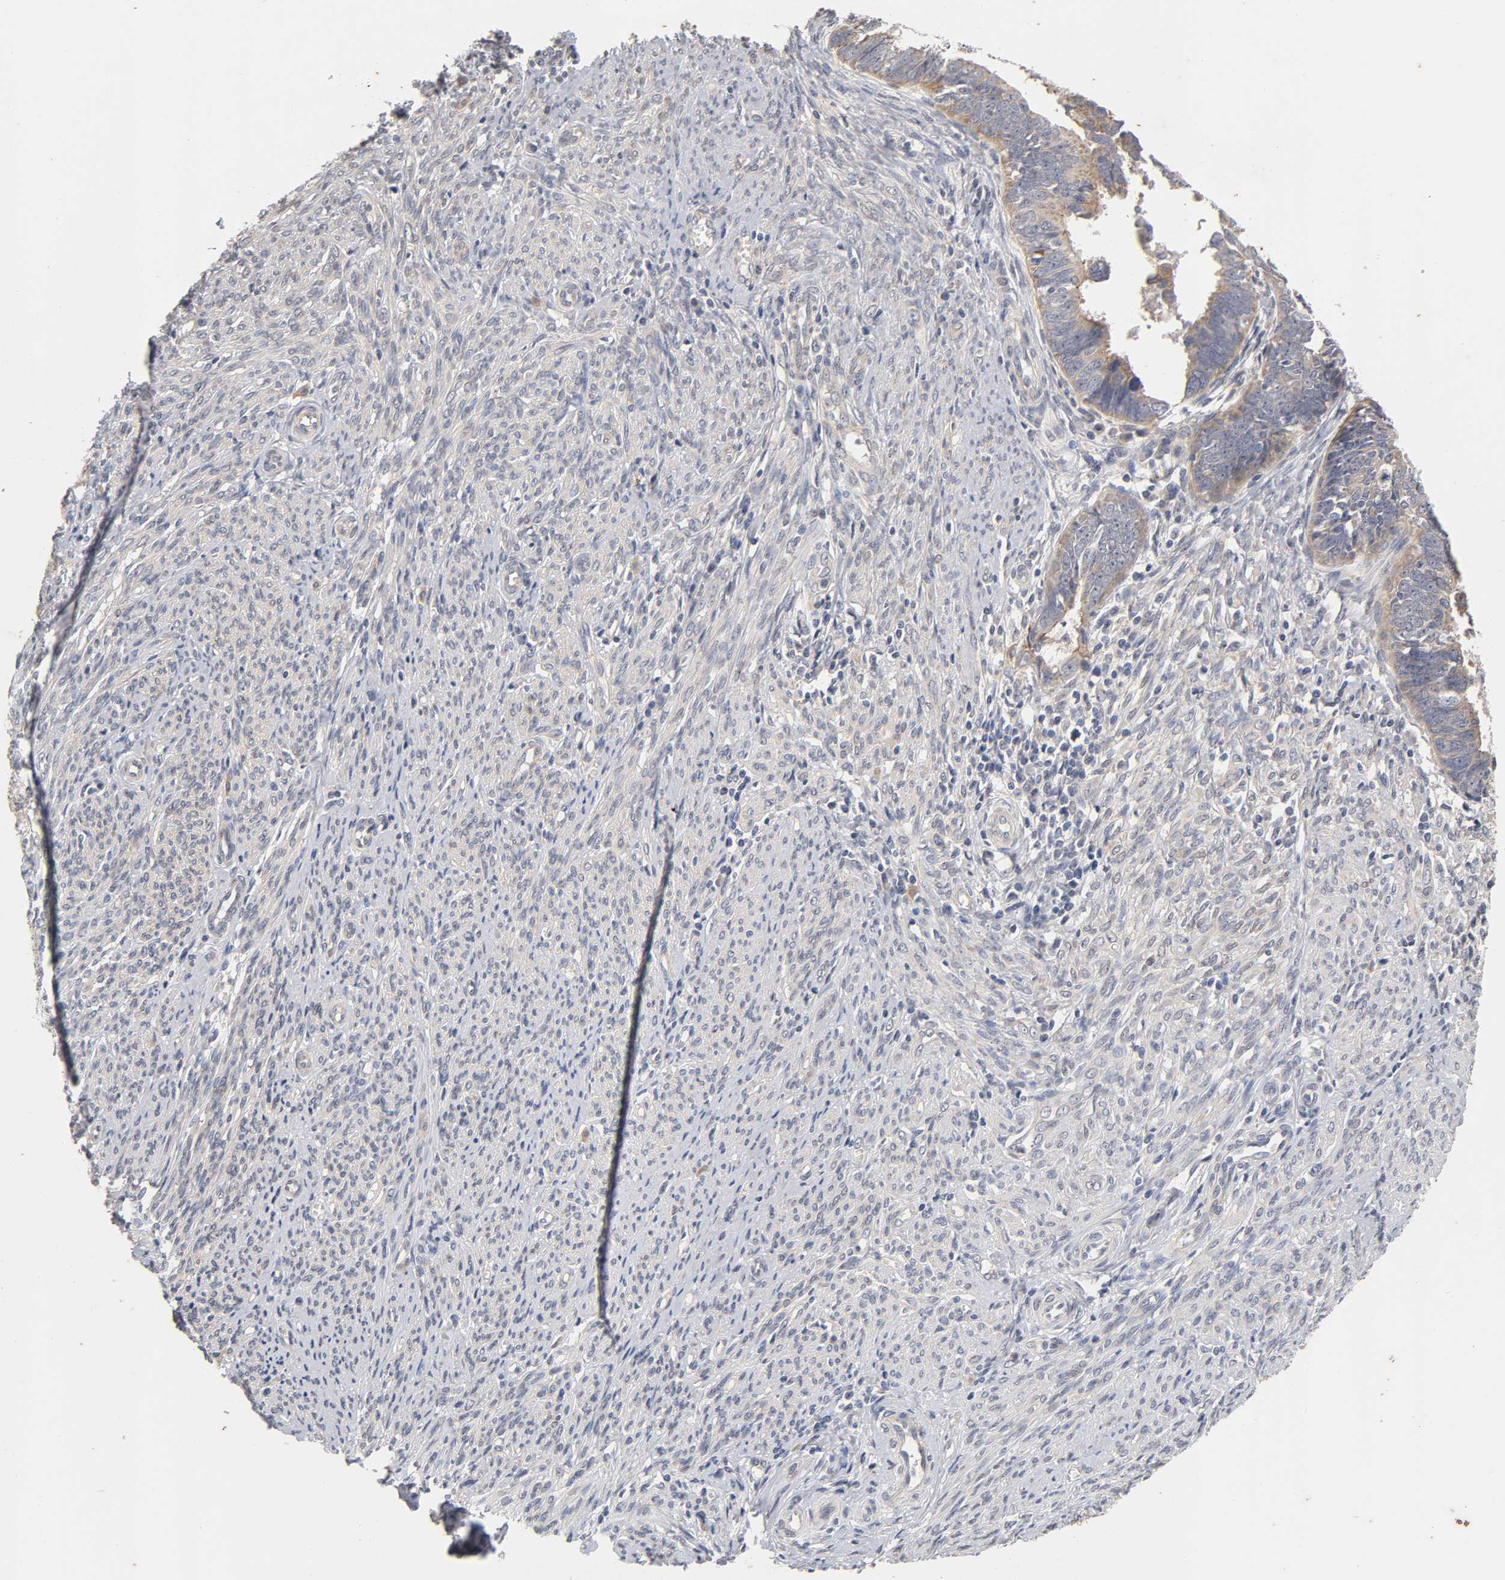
{"staining": {"intensity": "moderate", "quantity": "25%-75%", "location": "cytoplasmic/membranous"}, "tissue": "endometrial cancer", "cell_type": "Tumor cells", "image_type": "cancer", "snomed": [{"axis": "morphology", "description": "Adenocarcinoma, NOS"}, {"axis": "topography", "description": "Endometrium"}], "caption": "Endometrial cancer (adenocarcinoma) stained with DAB (3,3'-diaminobenzidine) IHC displays medium levels of moderate cytoplasmic/membranous staining in about 25%-75% of tumor cells.", "gene": "CXADR", "patient": {"sex": "female", "age": 75}}